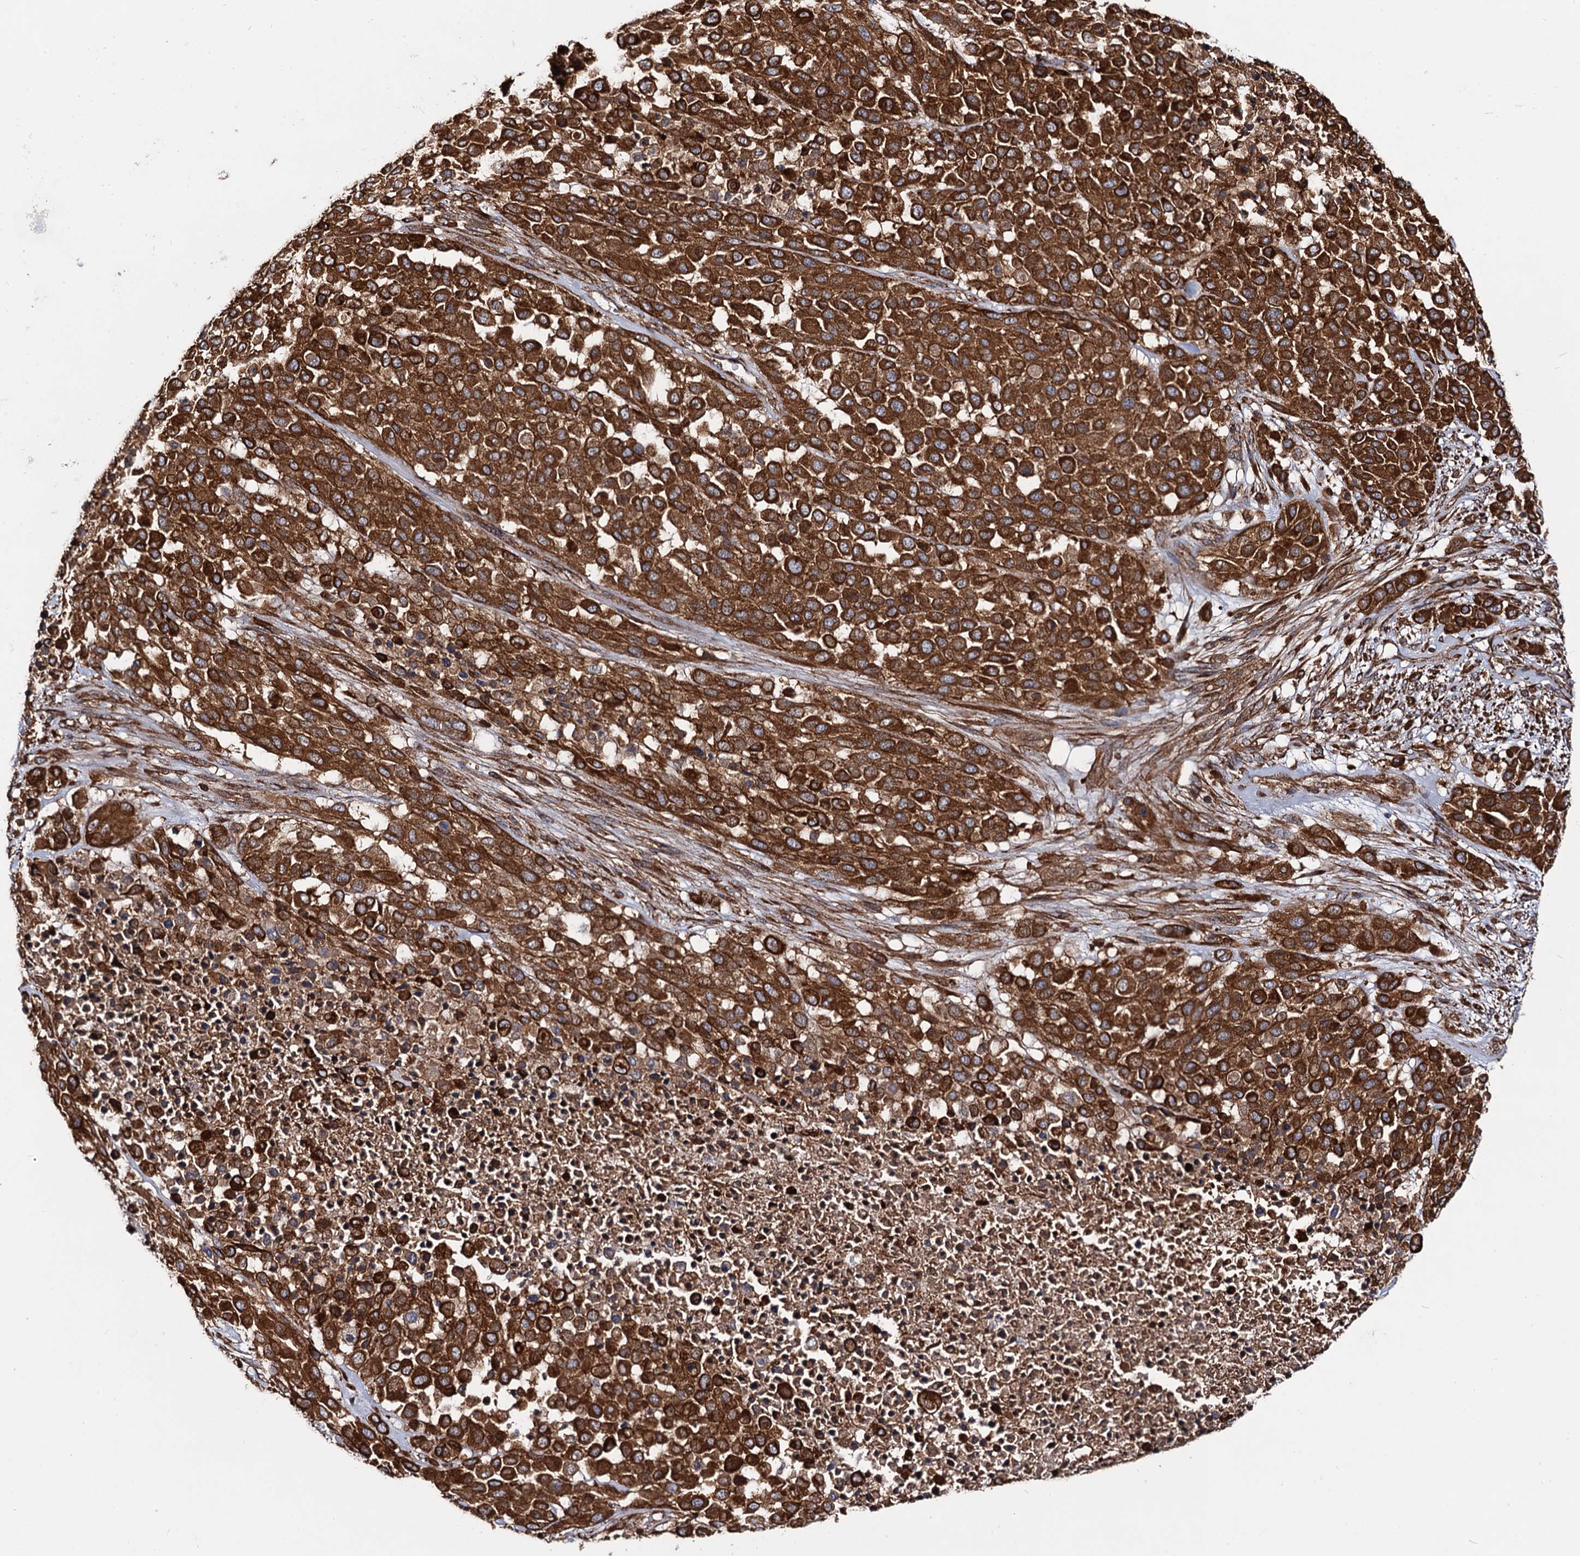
{"staining": {"intensity": "strong", "quantity": ">75%", "location": "cytoplasmic/membranous"}, "tissue": "melanoma", "cell_type": "Tumor cells", "image_type": "cancer", "snomed": [{"axis": "morphology", "description": "Malignant melanoma, Metastatic site"}, {"axis": "topography", "description": "Skin"}], "caption": "Protein expression analysis of malignant melanoma (metastatic site) shows strong cytoplasmic/membranous positivity in about >75% of tumor cells. (brown staining indicates protein expression, while blue staining denotes nuclei).", "gene": "CIP2A", "patient": {"sex": "female", "age": 81}}